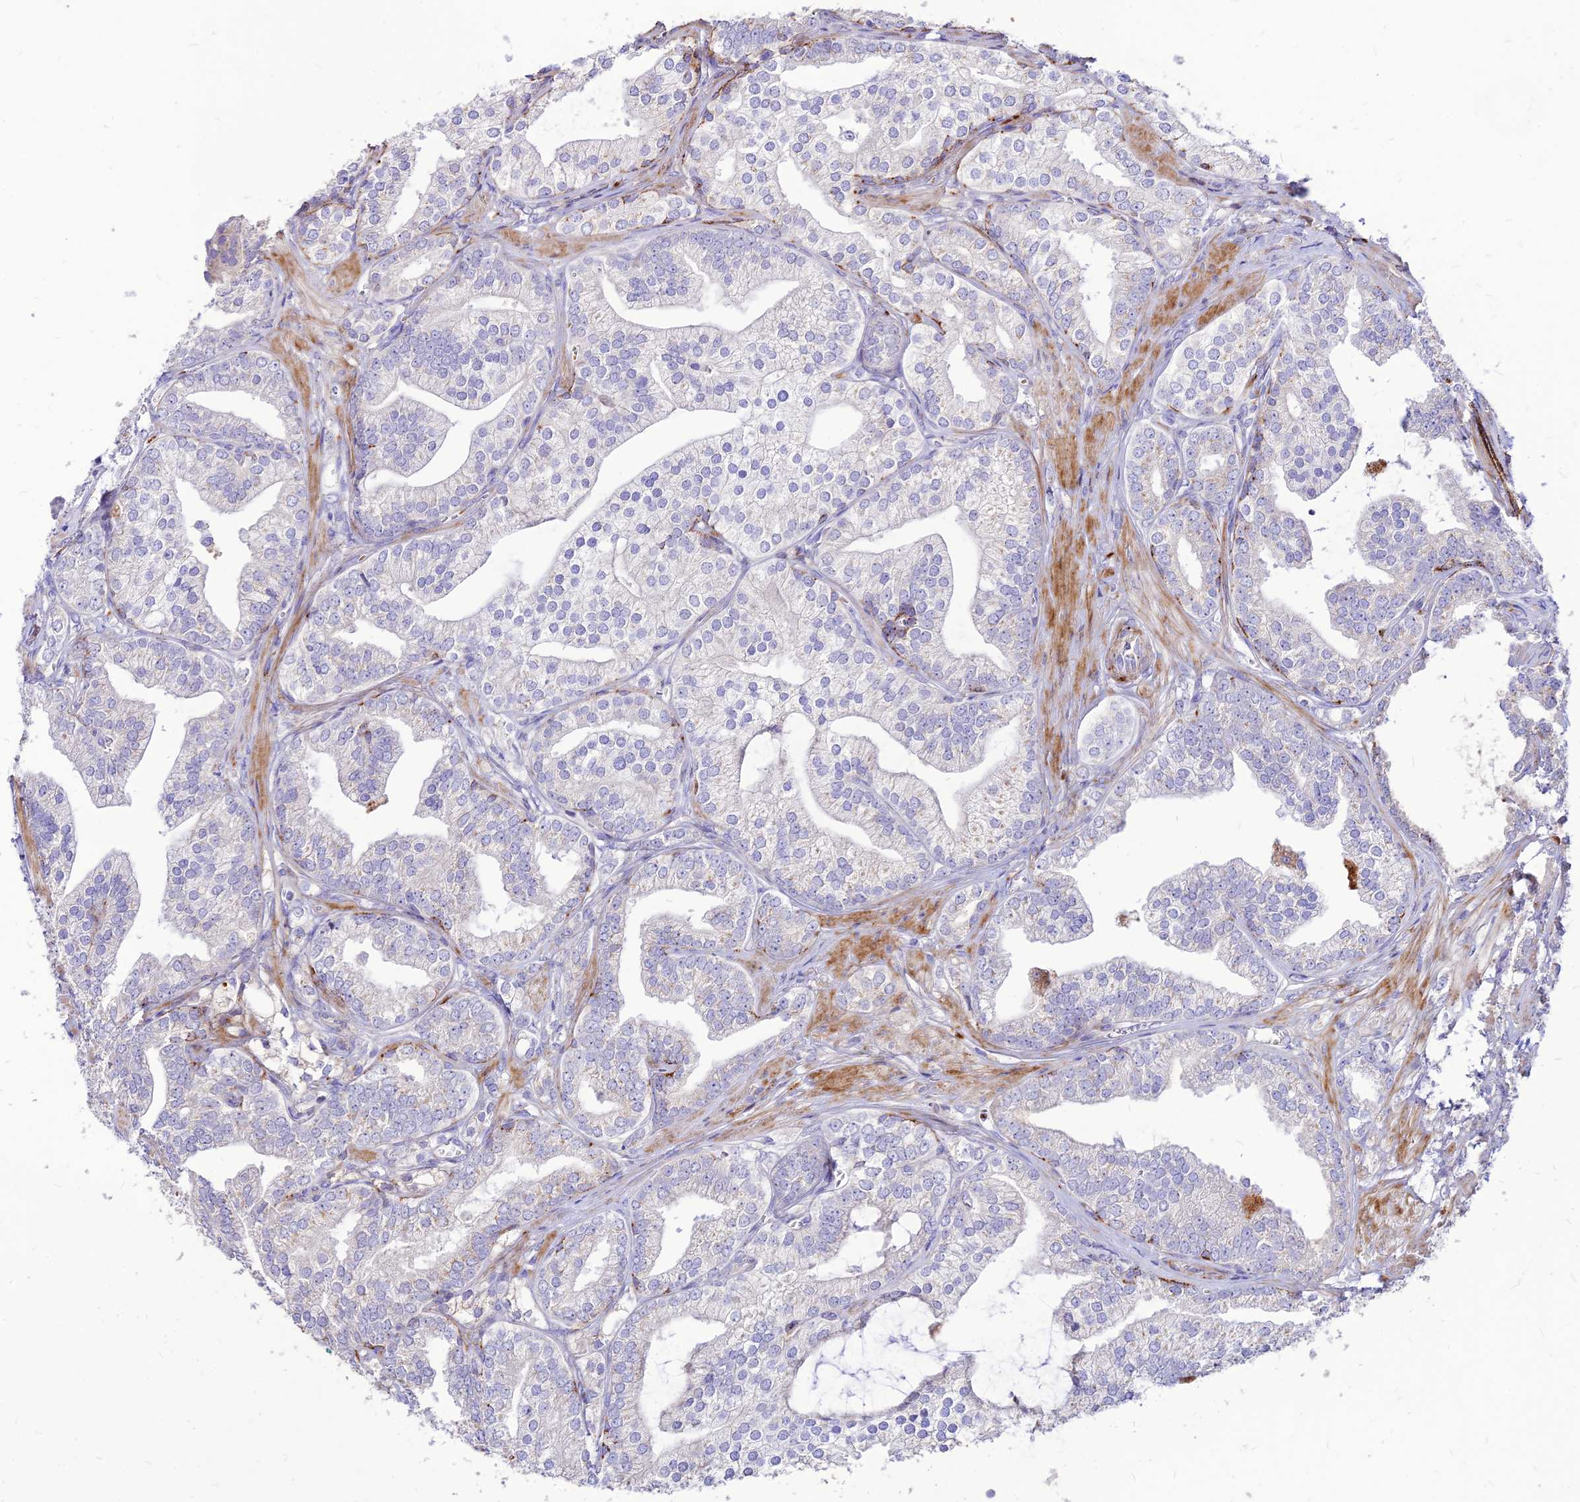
{"staining": {"intensity": "negative", "quantity": "none", "location": "none"}, "tissue": "prostate cancer", "cell_type": "Tumor cells", "image_type": "cancer", "snomed": [{"axis": "morphology", "description": "Adenocarcinoma, High grade"}, {"axis": "topography", "description": "Prostate"}], "caption": "A photomicrograph of human prostate high-grade adenocarcinoma is negative for staining in tumor cells.", "gene": "RIMOC1", "patient": {"sex": "male", "age": 50}}